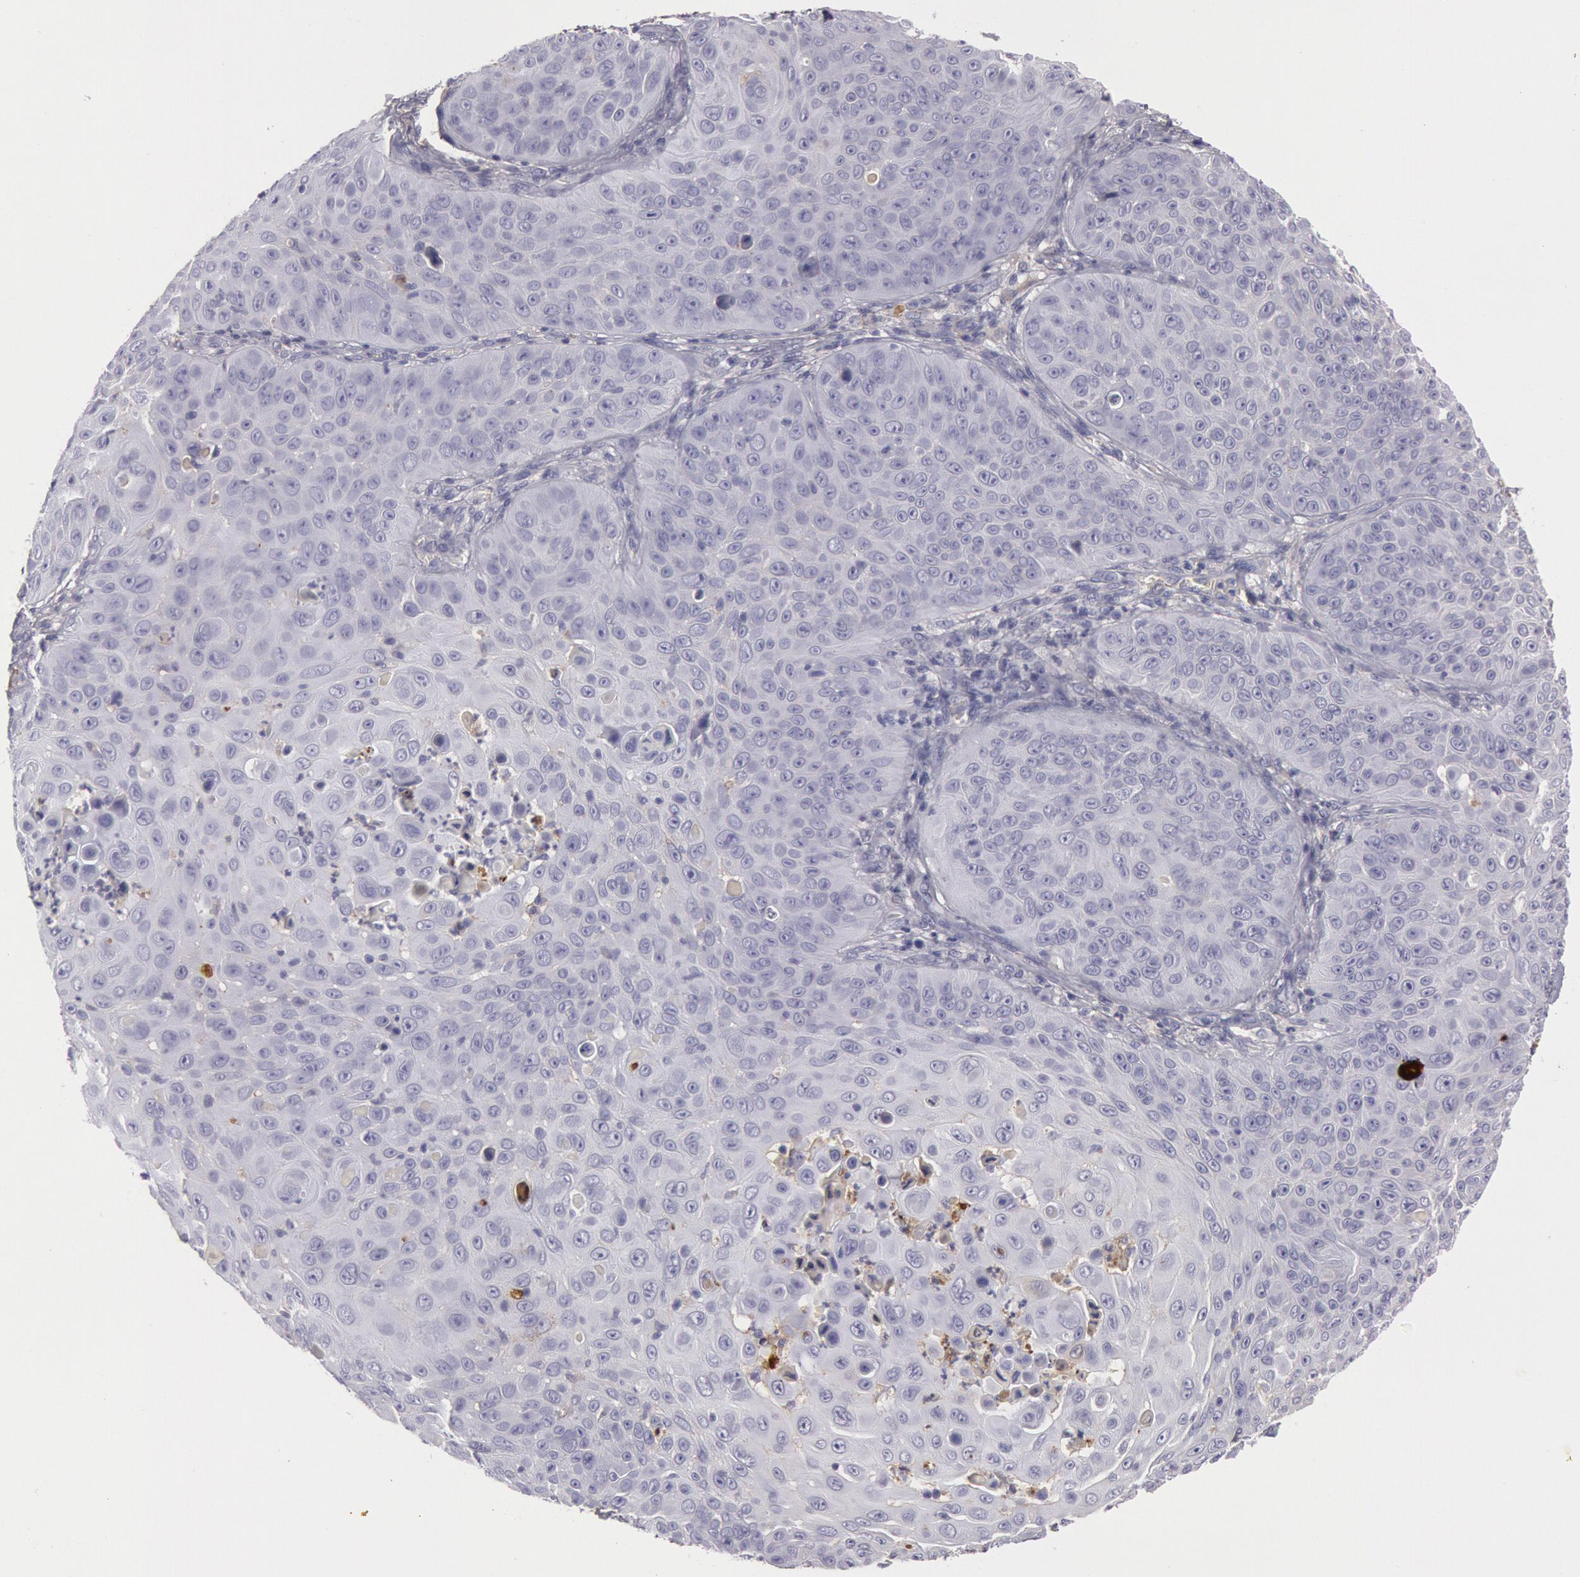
{"staining": {"intensity": "weak", "quantity": "<25%", "location": "cytoplasmic/membranous"}, "tissue": "skin cancer", "cell_type": "Tumor cells", "image_type": "cancer", "snomed": [{"axis": "morphology", "description": "Squamous cell carcinoma, NOS"}, {"axis": "topography", "description": "Skin"}], "caption": "IHC of skin cancer (squamous cell carcinoma) shows no expression in tumor cells.", "gene": "IGHG1", "patient": {"sex": "male", "age": 82}}